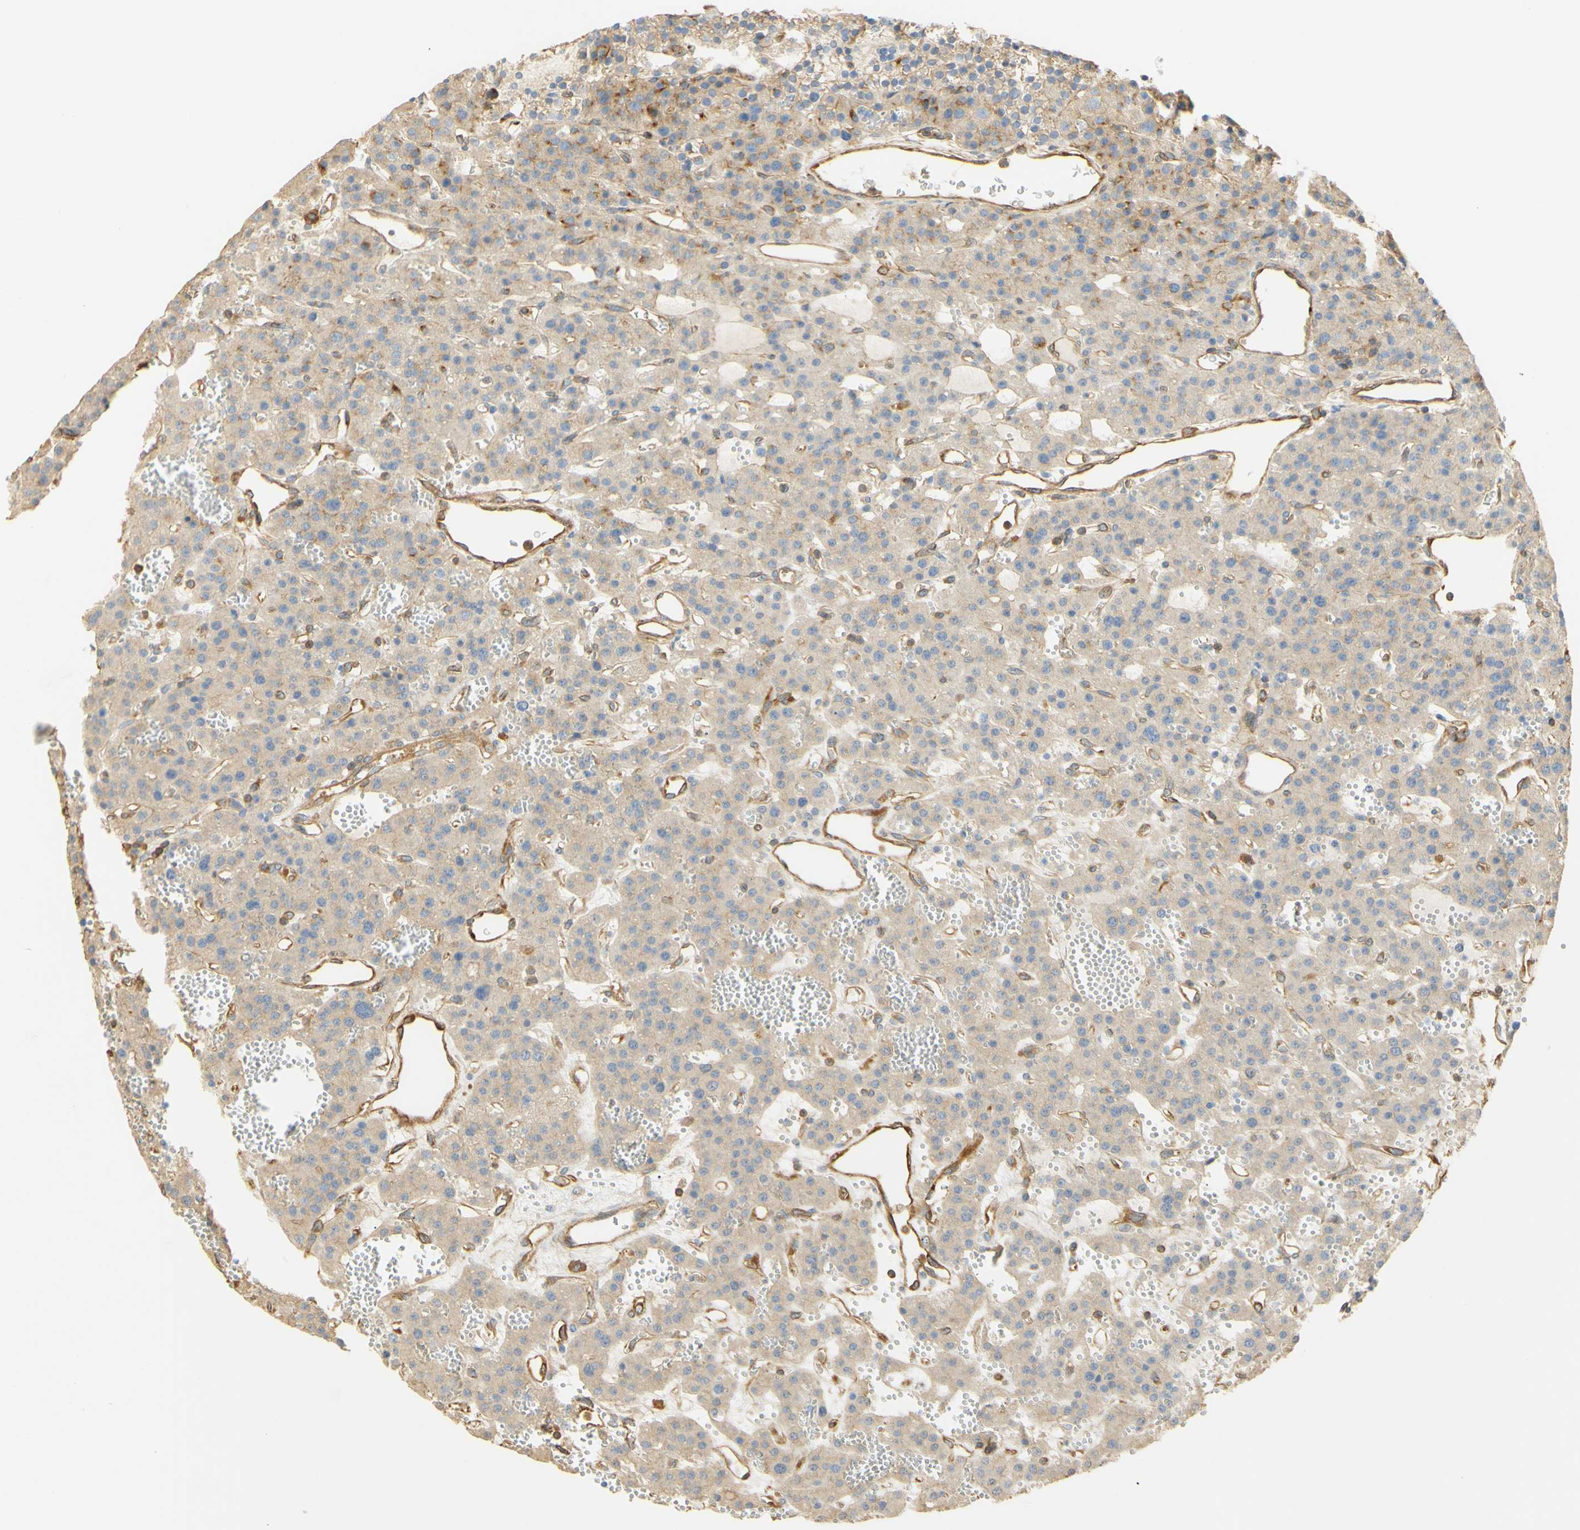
{"staining": {"intensity": "weak", "quantity": ">75%", "location": "cytoplasmic/membranous"}, "tissue": "parathyroid gland", "cell_type": "Glandular cells", "image_type": "normal", "snomed": [{"axis": "morphology", "description": "Normal tissue, NOS"}, {"axis": "morphology", "description": "Adenoma, NOS"}, {"axis": "topography", "description": "Parathyroid gland"}], "caption": "Immunohistochemical staining of benign human parathyroid gland demonstrates low levels of weak cytoplasmic/membranous positivity in about >75% of glandular cells. (Brightfield microscopy of DAB IHC at high magnification).", "gene": "KCNE4", "patient": {"sex": "female", "age": 81}}